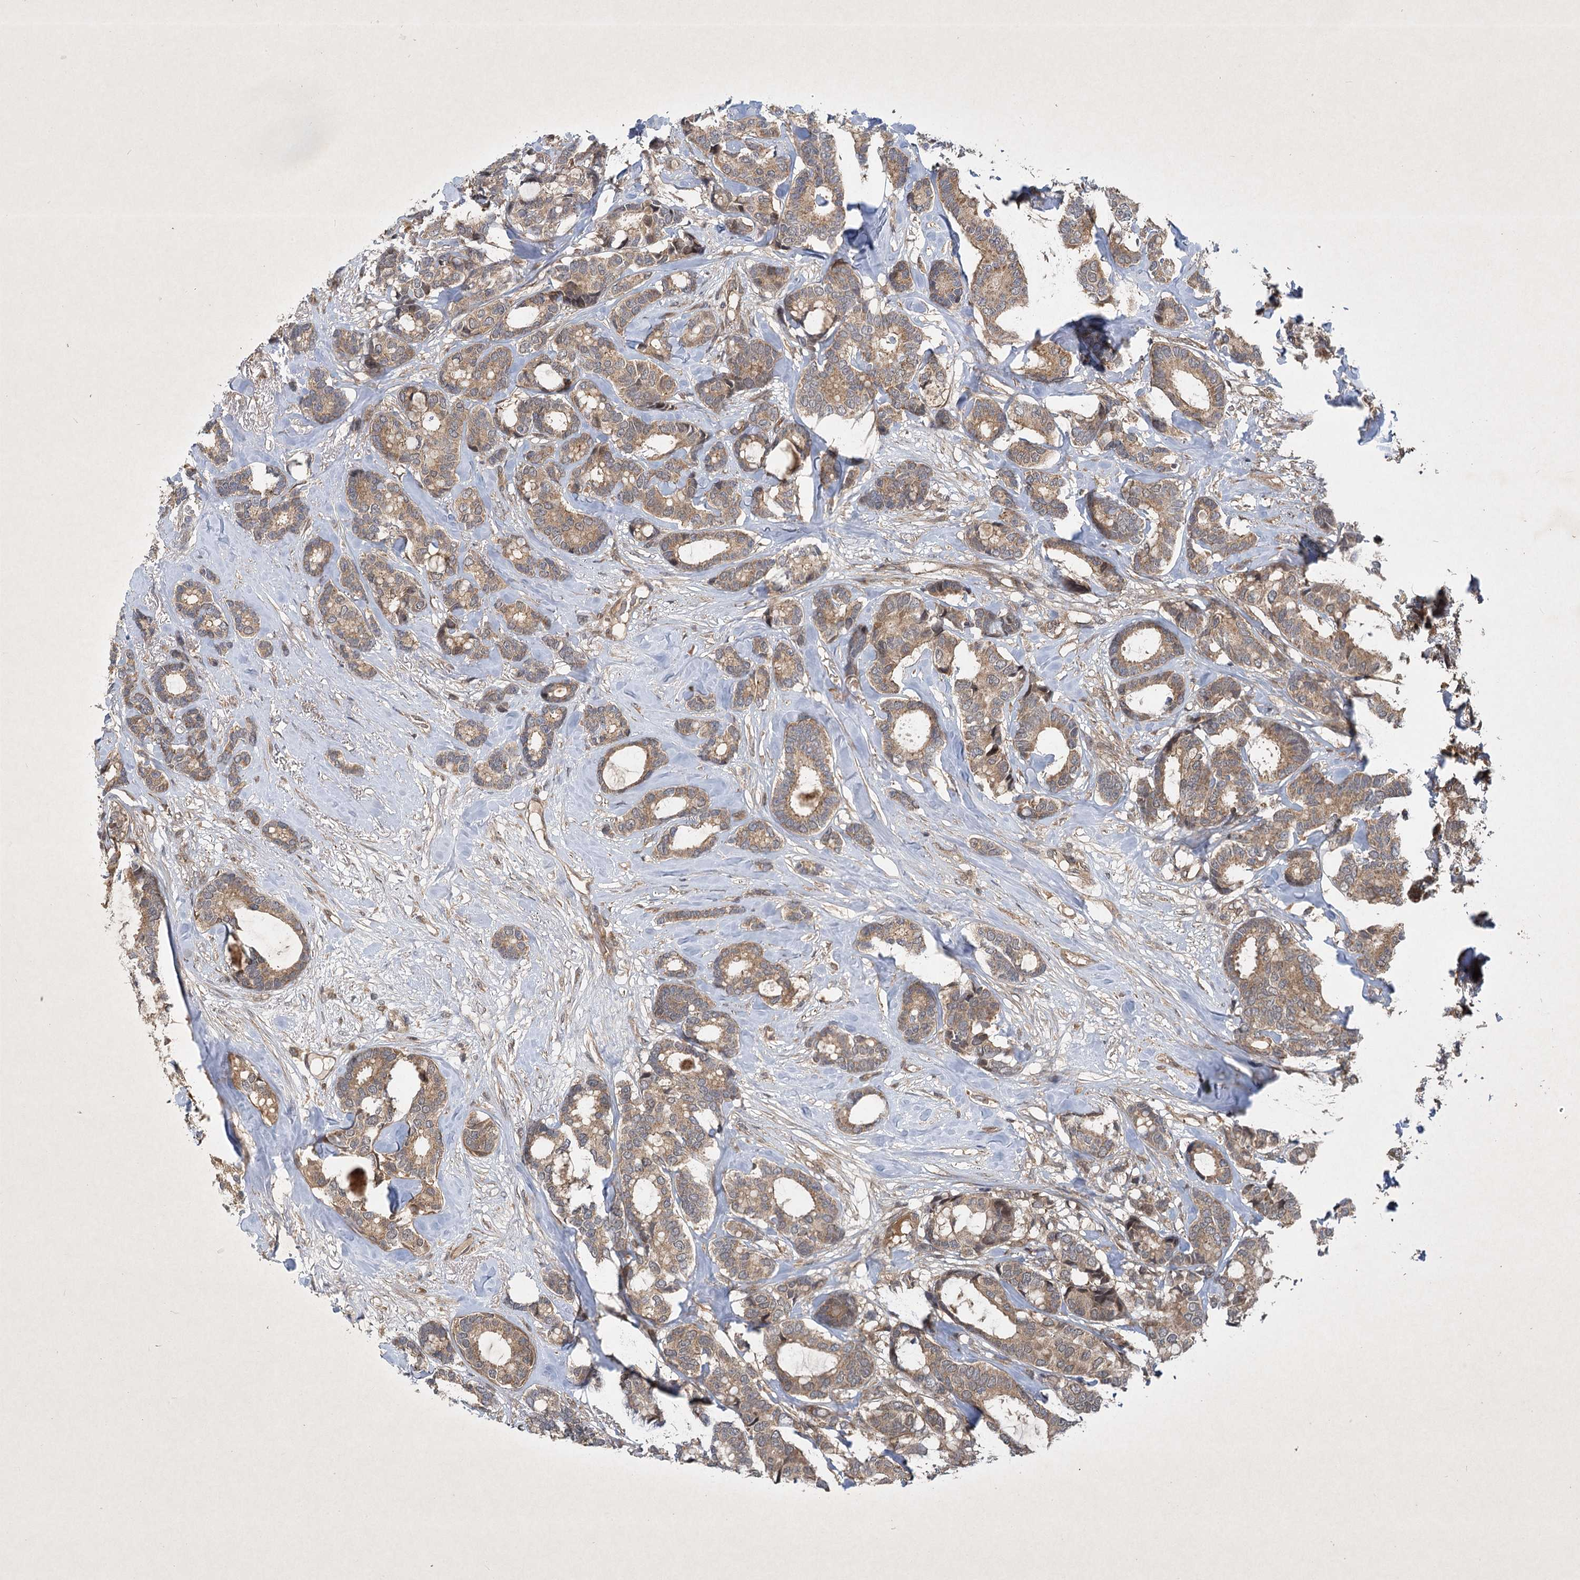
{"staining": {"intensity": "moderate", "quantity": ">75%", "location": "cytoplasmic/membranous"}, "tissue": "breast cancer", "cell_type": "Tumor cells", "image_type": "cancer", "snomed": [{"axis": "morphology", "description": "Duct carcinoma"}, {"axis": "topography", "description": "Breast"}], "caption": "Protein staining displays moderate cytoplasmic/membranous staining in about >75% of tumor cells in breast cancer.", "gene": "INSIG2", "patient": {"sex": "female", "age": 87}}